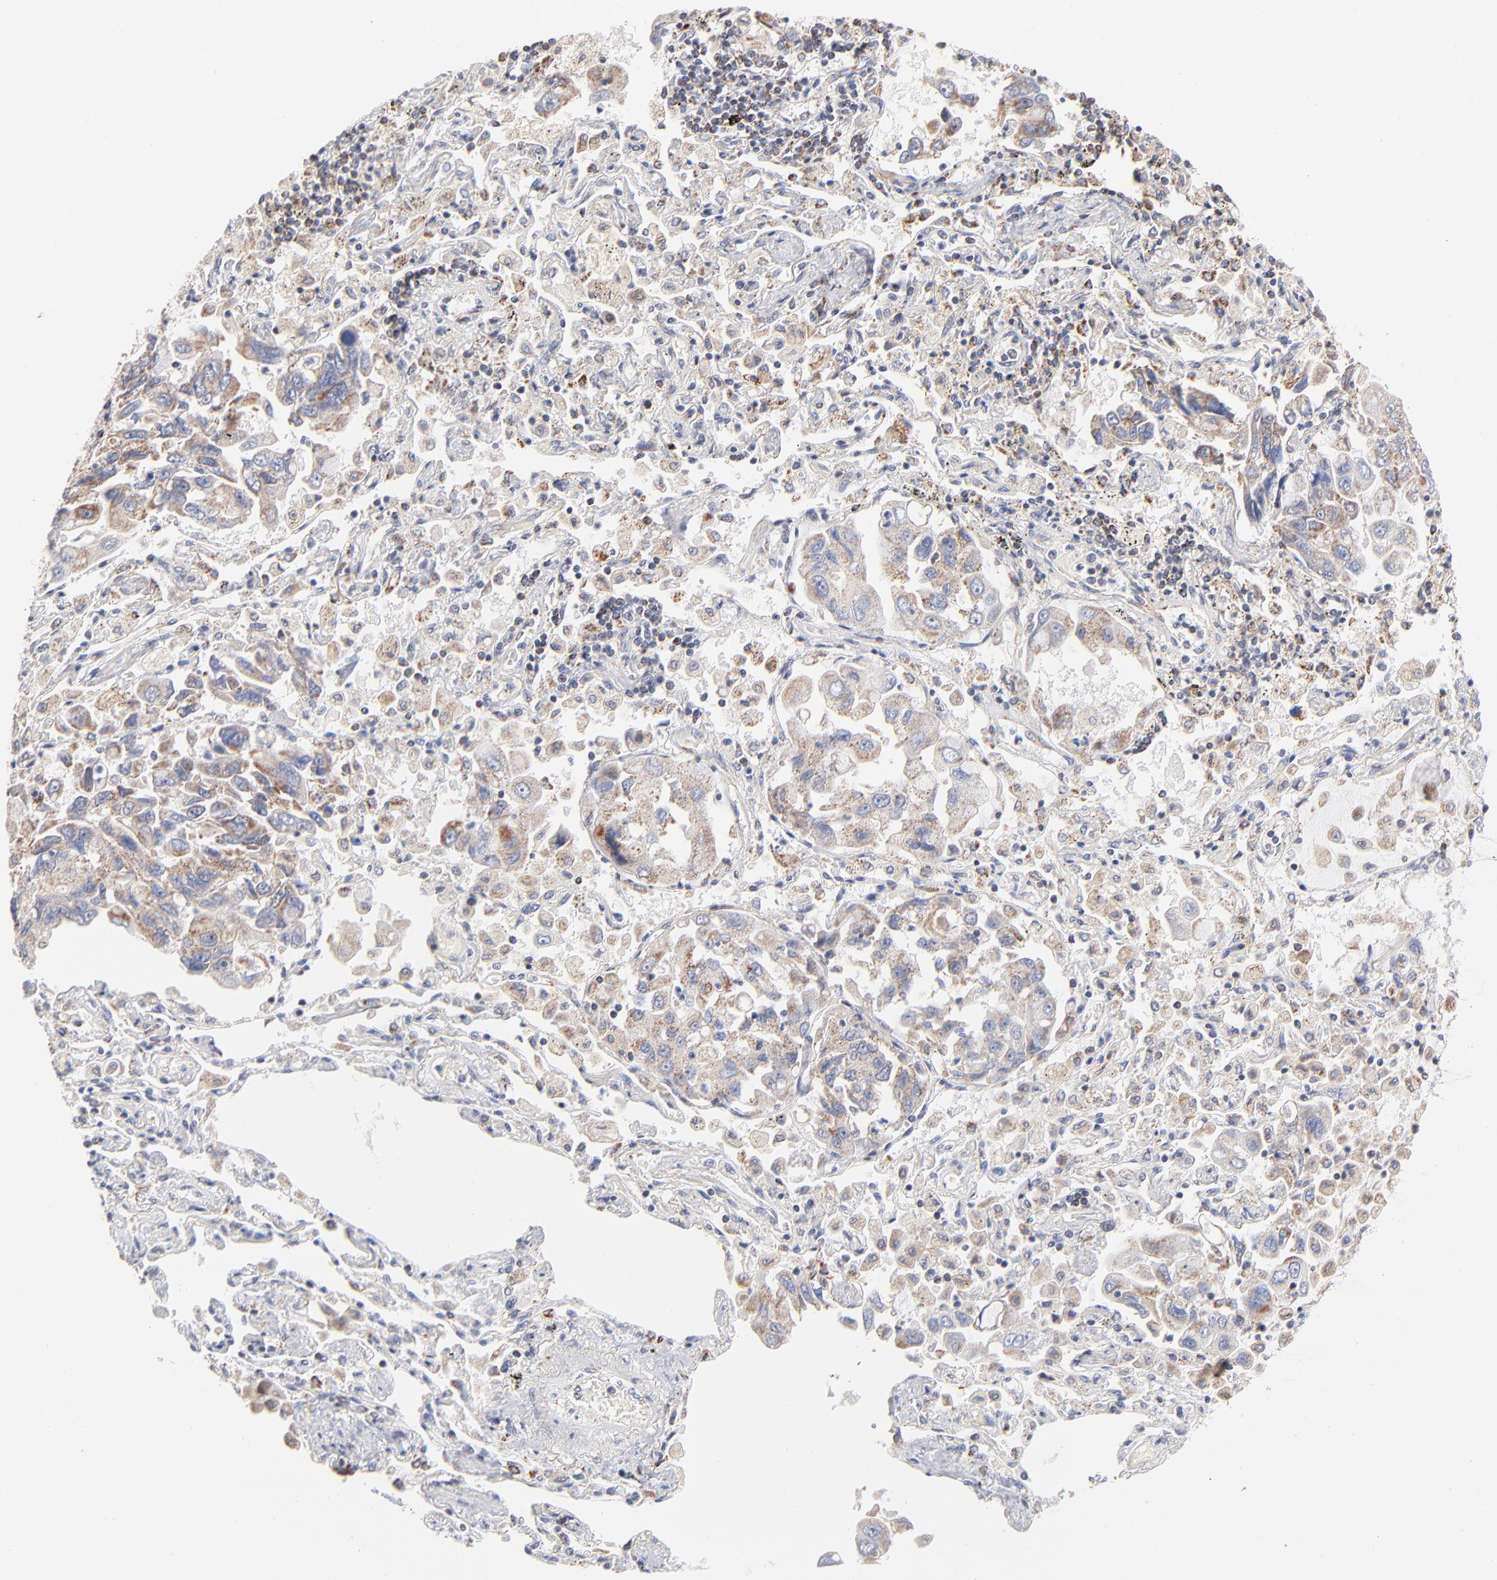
{"staining": {"intensity": "moderate", "quantity": ">75%", "location": "cytoplasmic/membranous"}, "tissue": "lung cancer", "cell_type": "Tumor cells", "image_type": "cancer", "snomed": [{"axis": "morphology", "description": "Adenocarcinoma, NOS"}, {"axis": "topography", "description": "Lung"}], "caption": "Protein analysis of lung adenocarcinoma tissue reveals moderate cytoplasmic/membranous positivity in approximately >75% of tumor cells.", "gene": "MRPL58", "patient": {"sex": "male", "age": 64}}